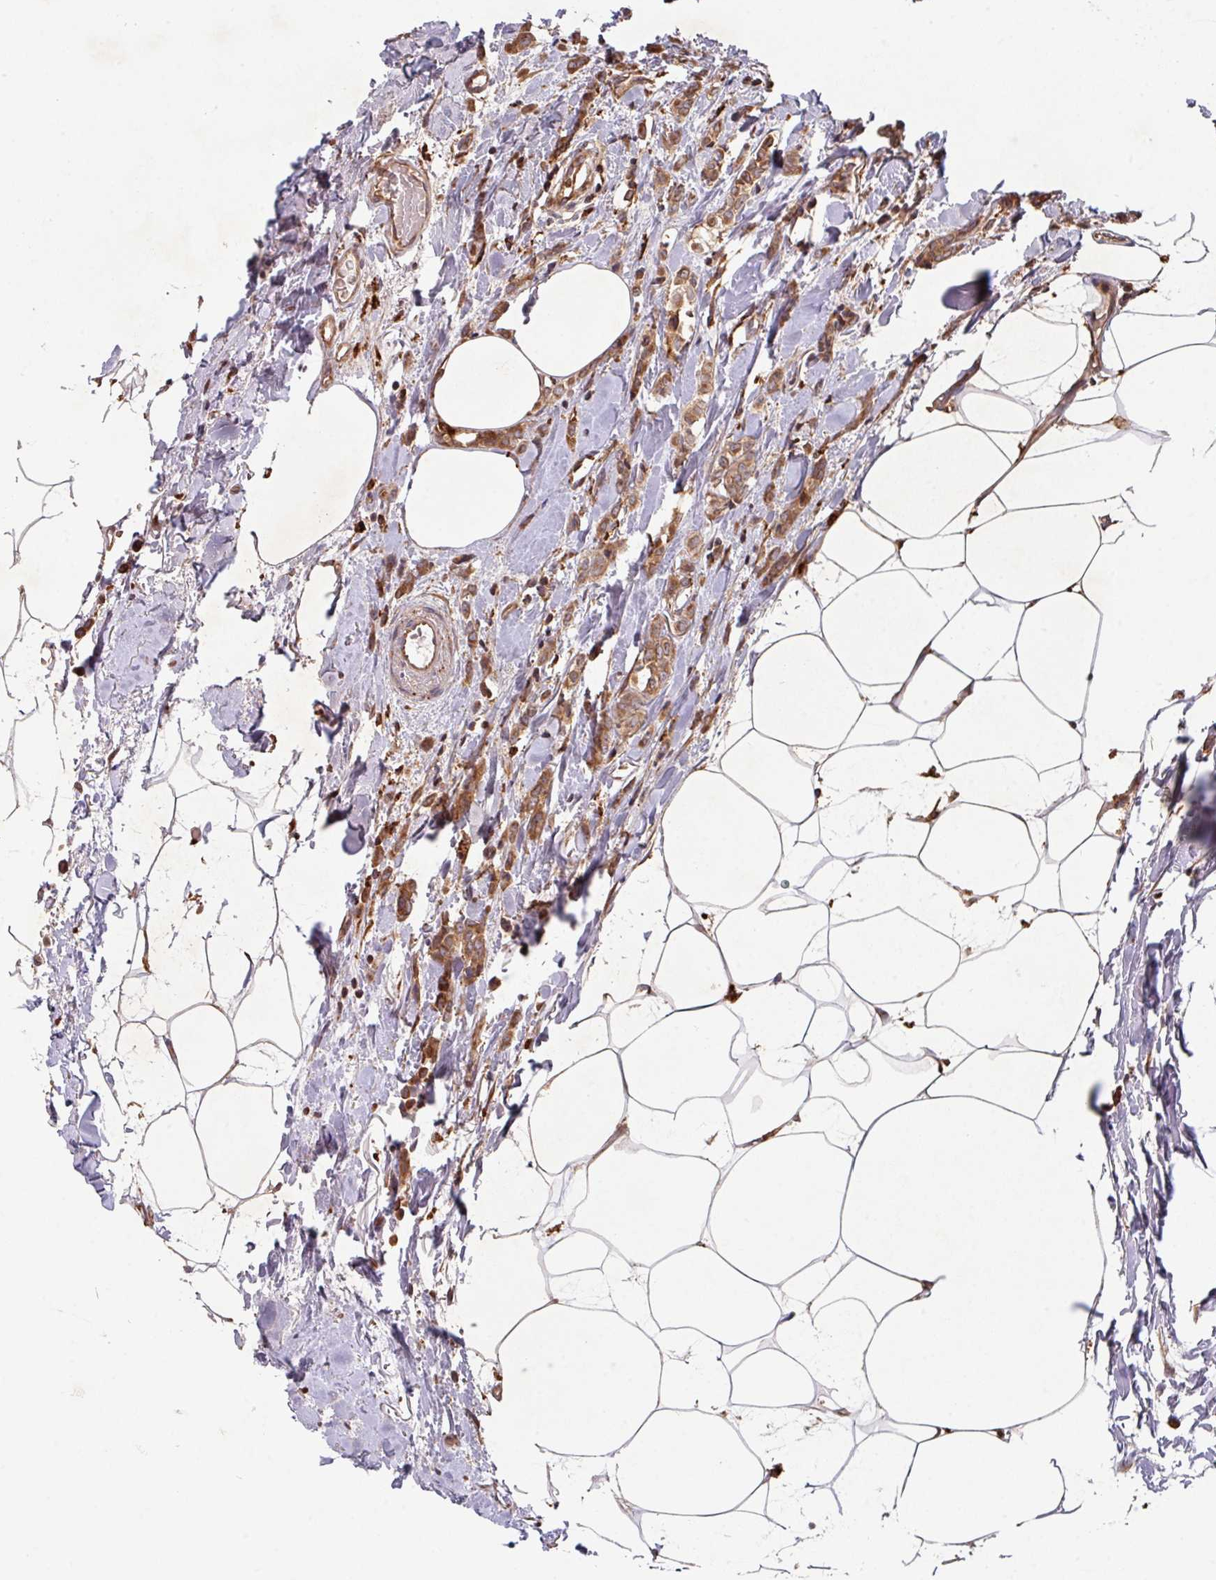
{"staining": {"intensity": "strong", "quantity": ">75%", "location": "cytoplasmic/membranous"}, "tissue": "breast cancer", "cell_type": "Tumor cells", "image_type": "cancer", "snomed": [{"axis": "morphology", "description": "Lobular carcinoma"}, {"axis": "topography", "description": "Breast"}], "caption": "Lobular carcinoma (breast) tissue reveals strong cytoplasmic/membranous positivity in about >75% of tumor cells", "gene": "TRIM14", "patient": {"sex": "female", "age": 84}}